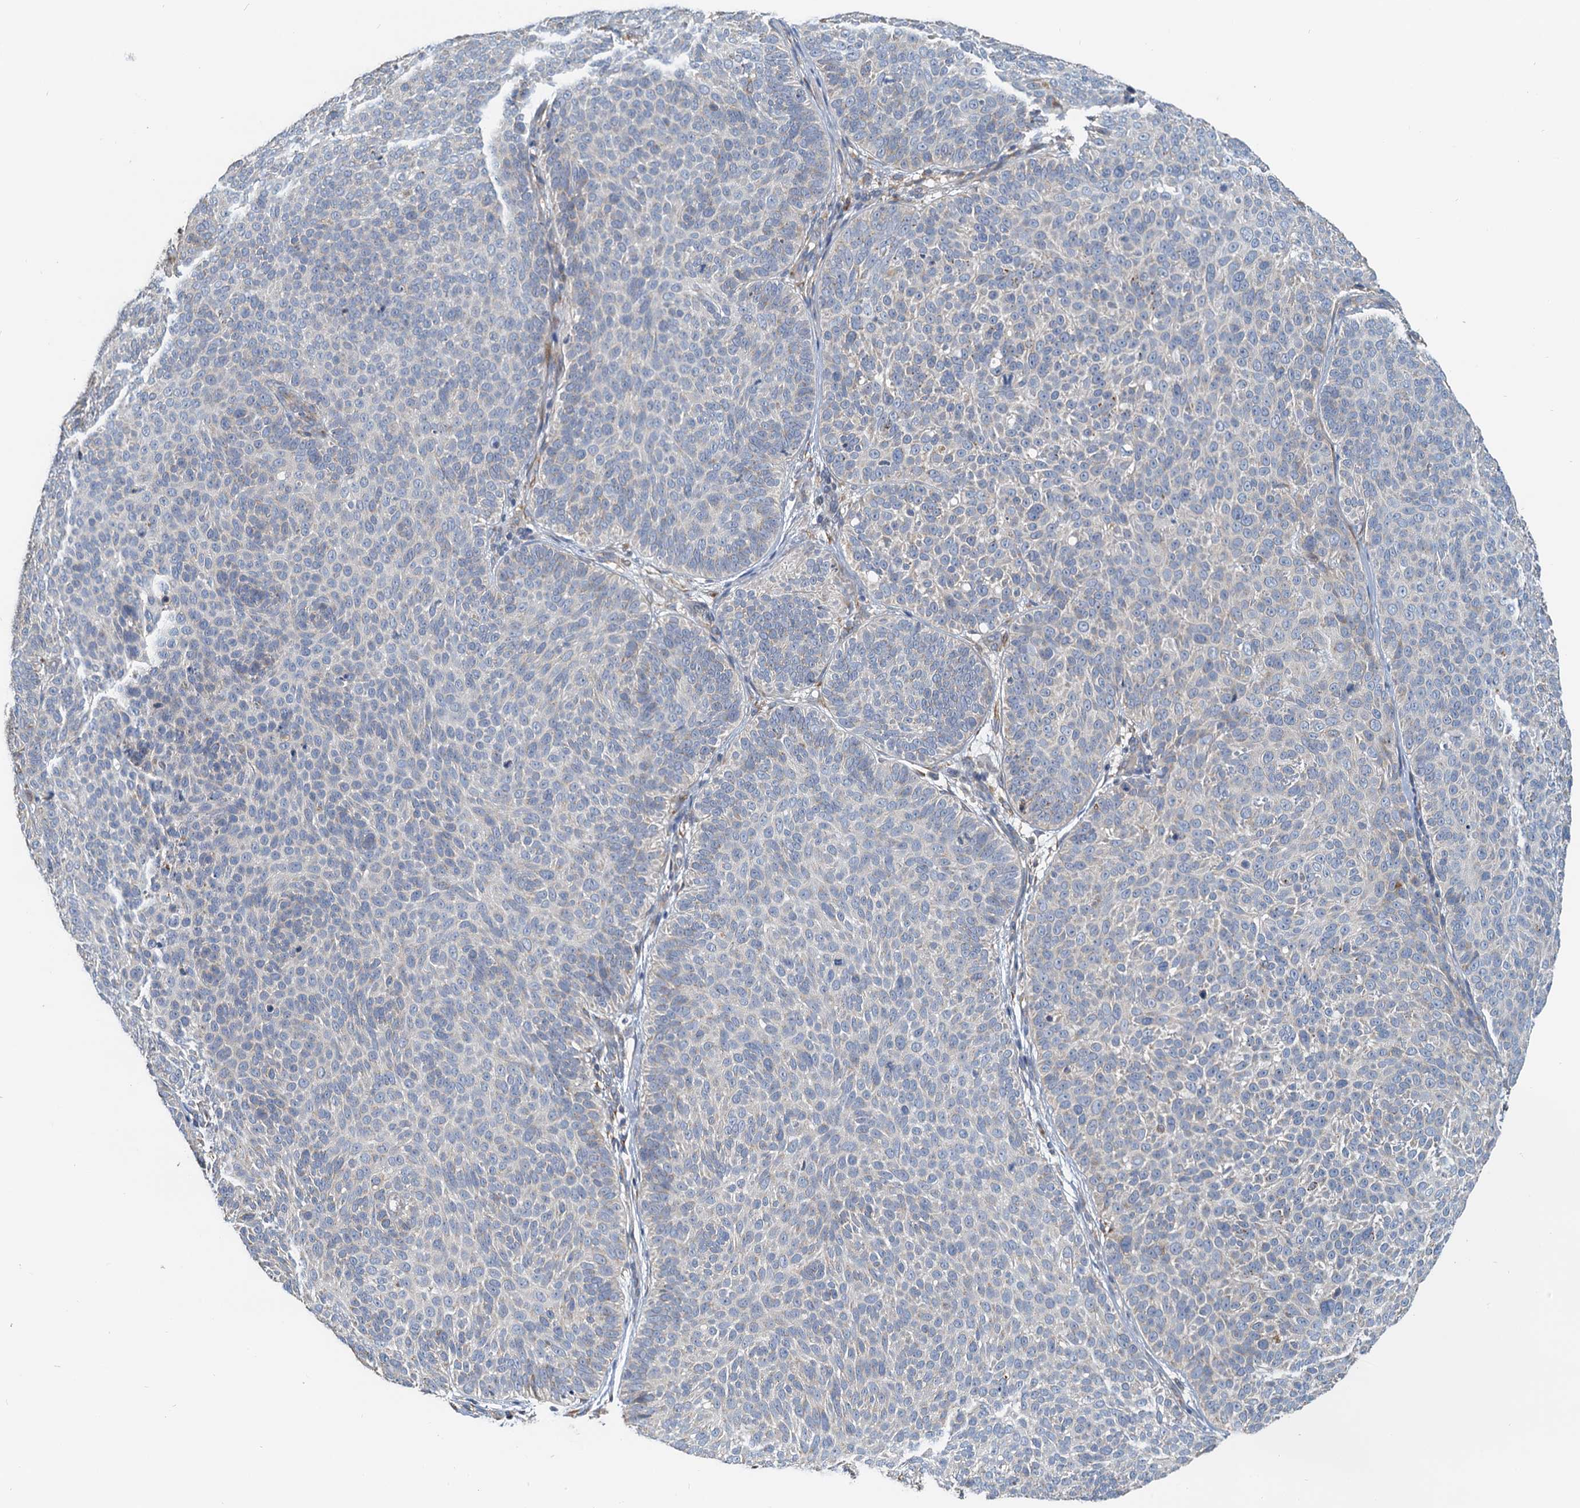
{"staining": {"intensity": "negative", "quantity": "none", "location": "none"}, "tissue": "skin cancer", "cell_type": "Tumor cells", "image_type": "cancer", "snomed": [{"axis": "morphology", "description": "Basal cell carcinoma"}, {"axis": "topography", "description": "Skin"}], "caption": "Image shows no significant protein positivity in tumor cells of skin cancer (basal cell carcinoma). Brightfield microscopy of IHC stained with DAB (3,3'-diaminobenzidine) (brown) and hematoxylin (blue), captured at high magnification.", "gene": "NKAPD1", "patient": {"sex": "male", "age": 85}}